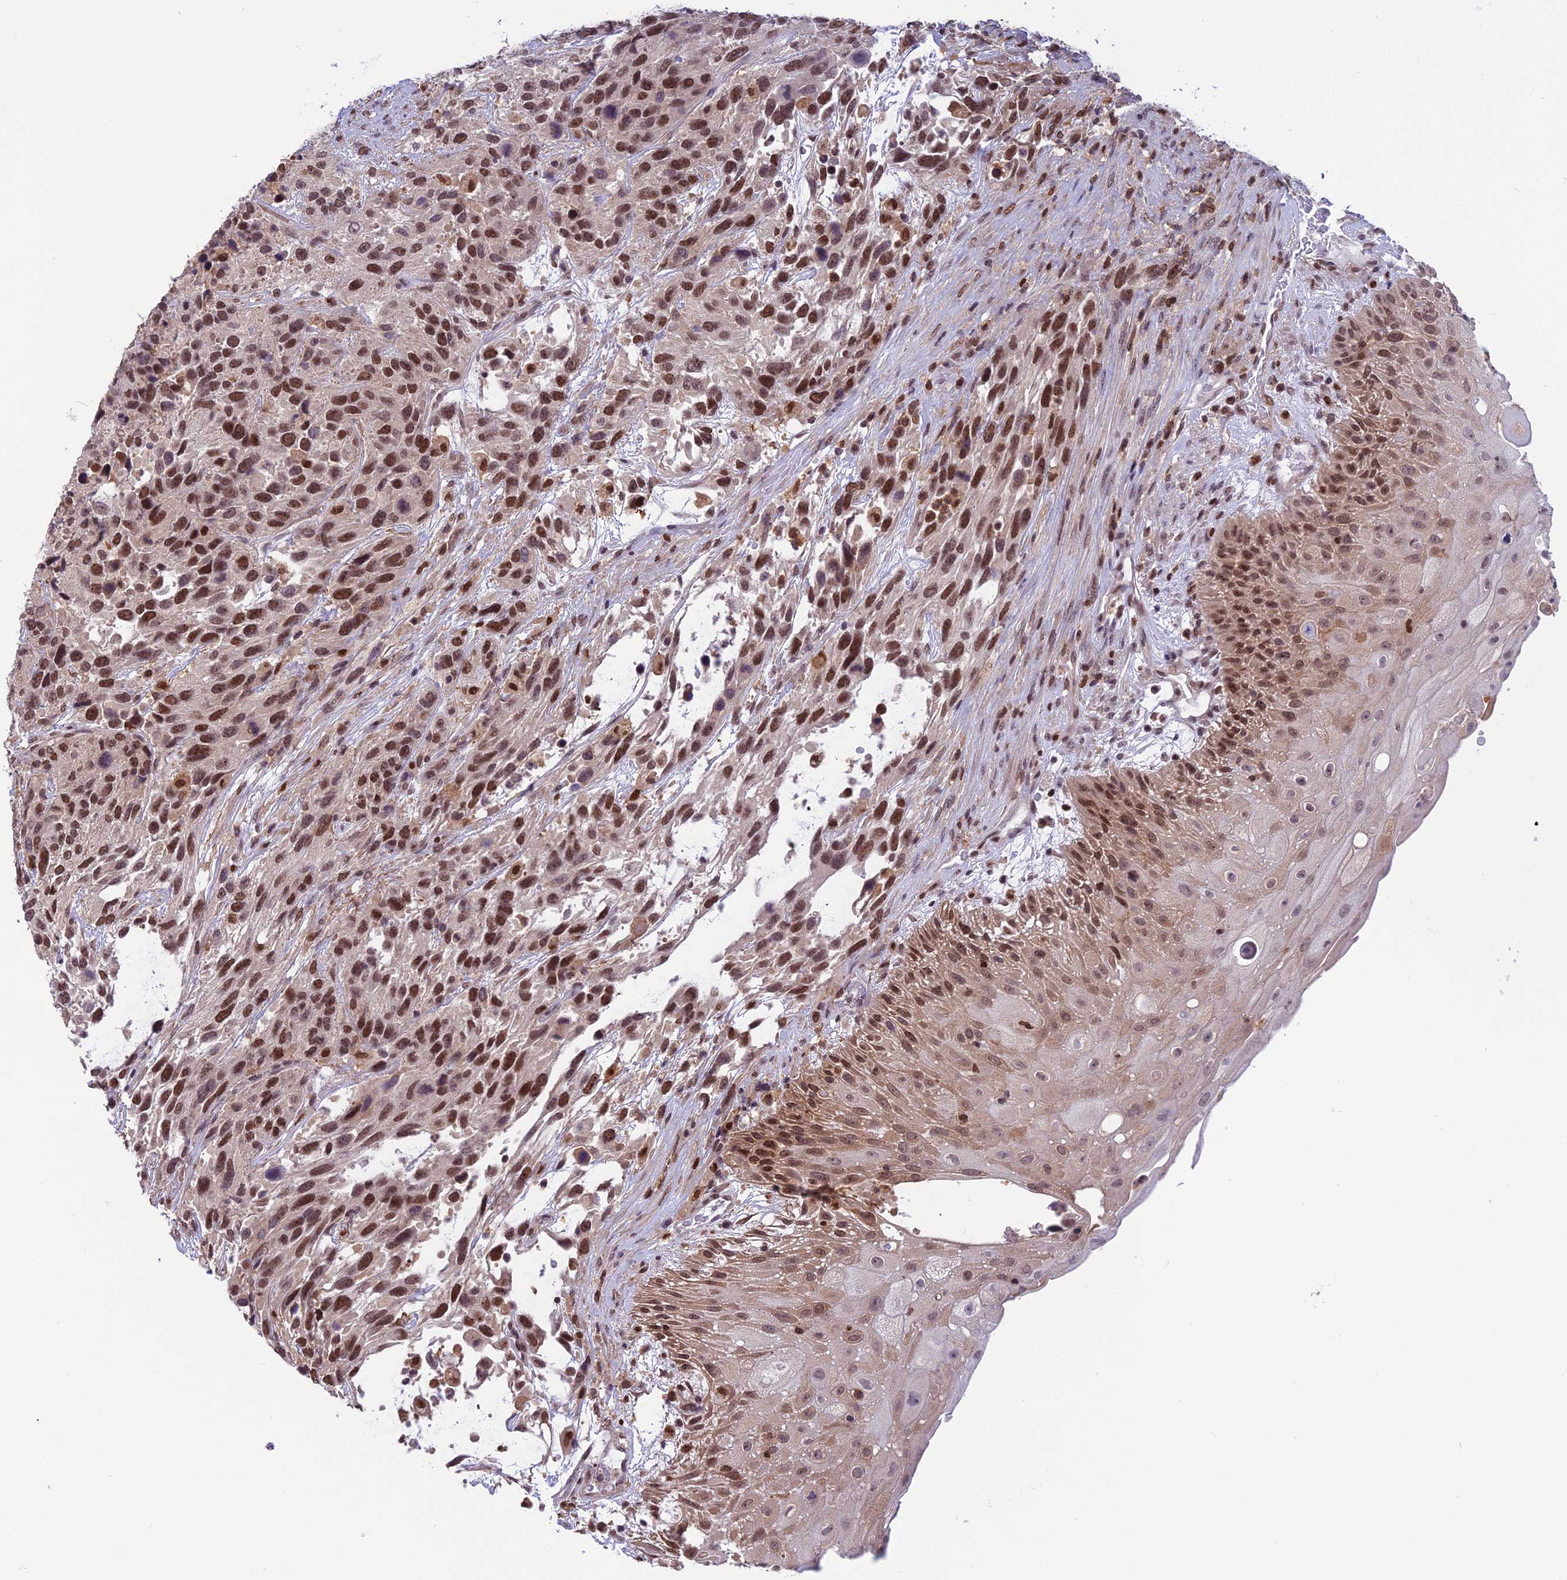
{"staining": {"intensity": "strong", "quantity": ">75%", "location": "nuclear"}, "tissue": "urothelial cancer", "cell_type": "Tumor cells", "image_type": "cancer", "snomed": [{"axis": "morphology", "description": "Urothelial carcinoma, High grade"}, {"axis": "topography", "description": "Urinary bladder"}], "caption": "Urothelial carcinoma (high-grade) tissue demonstrates strong nuclear staining in approximately >75% of tumor cells", "gene": "MIS12", "patient": {"sex": "female", "age": 70}}